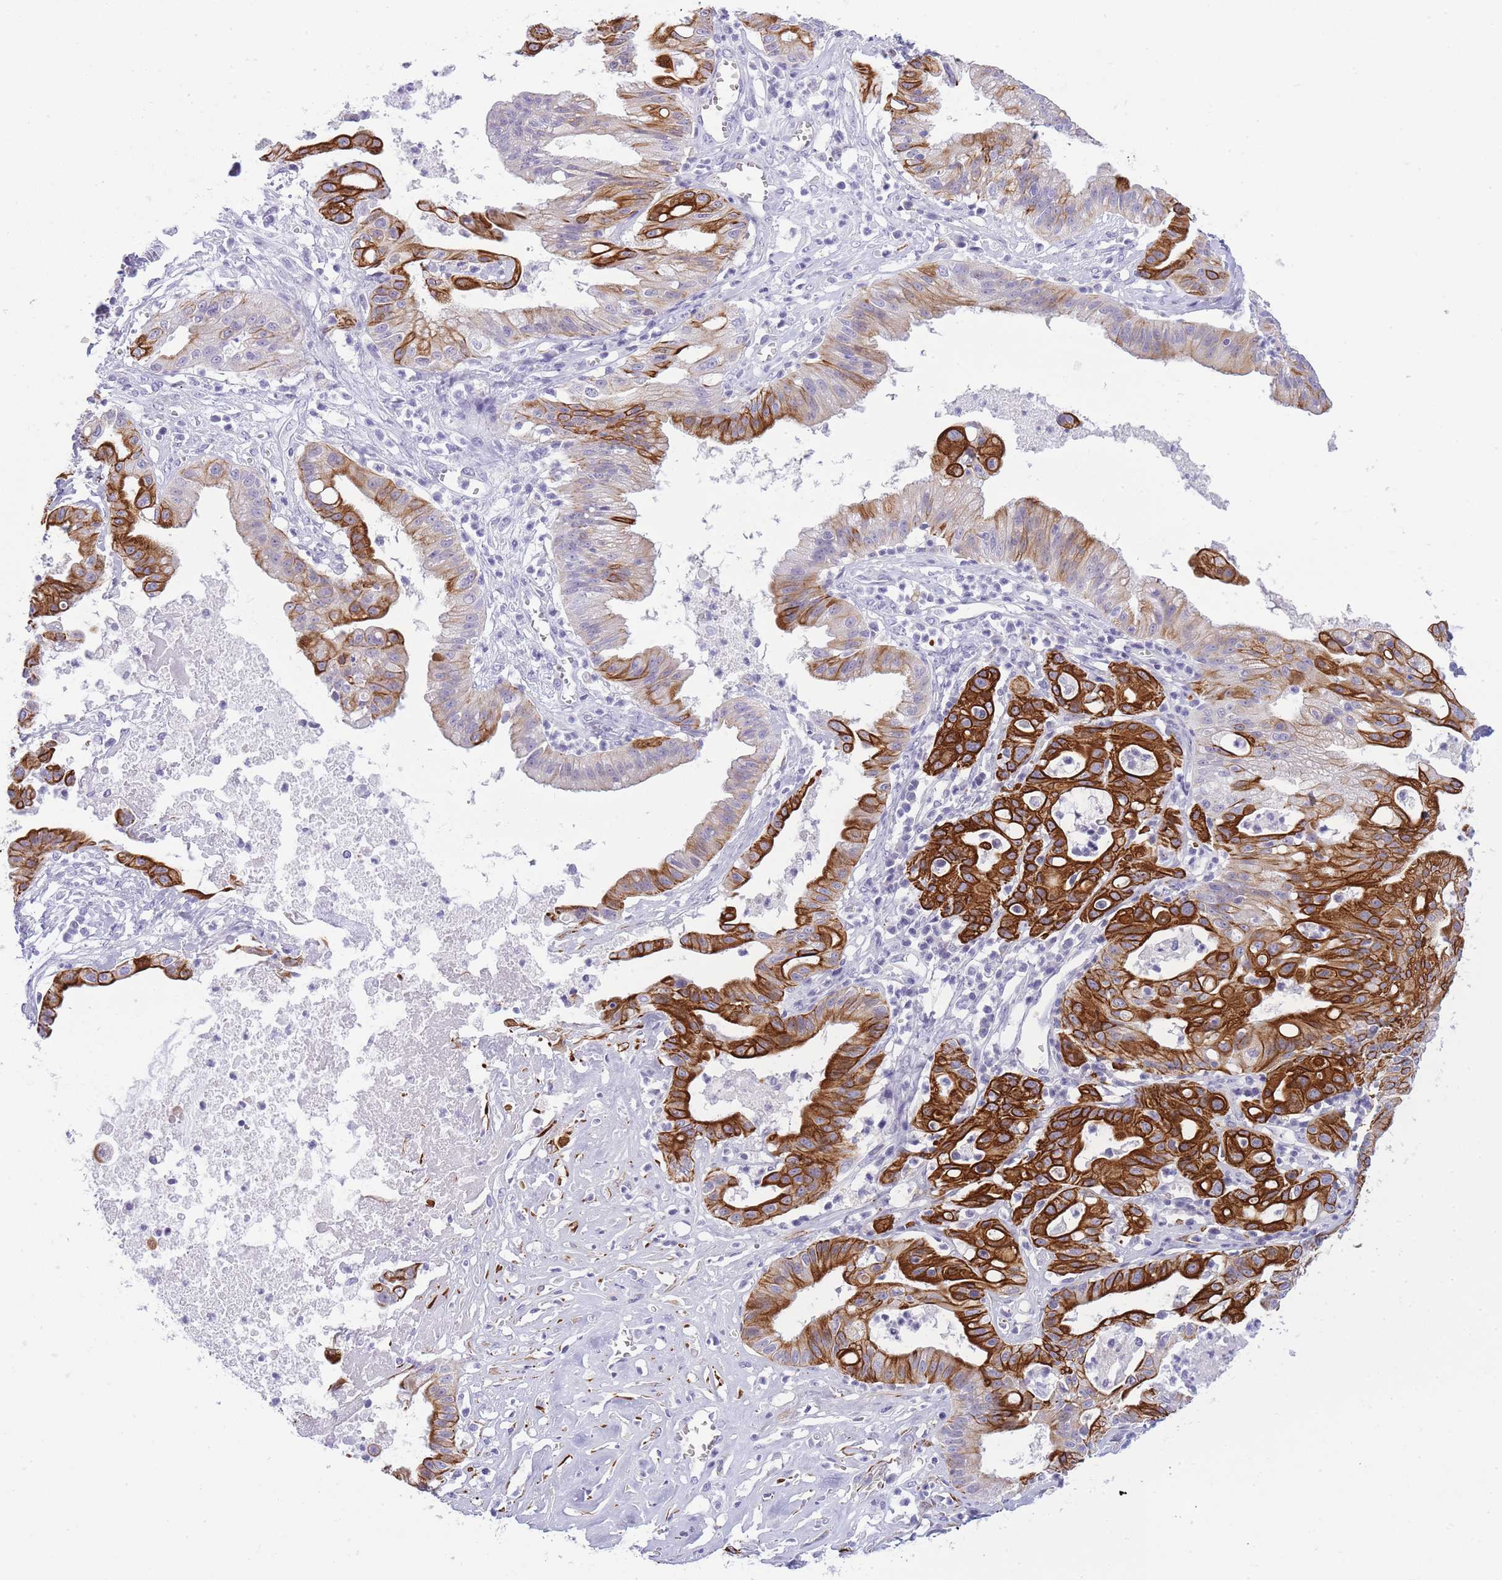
{"staining": {"intensity": "strong", "quantity": "25%-75%", "location": "cytoplasmic/membranous"}, "tissue": "ovarian cancer", "cell_type": "Tumor cells", "image_type": "cancer", "snomed": [{"axis": "morphology", "description": "Cystadenocarcinoma, mucinous, NOS"}, {"axis": "topography", "description": "Ovary"}], "caption": "The photomicrograph reveals staining of ovarian cancer (mucinous cystadenocarcinoma), revealing strong cytoplasmic/membranous protein staining (brown color) within tumor cells. (brown staining indicates protein expression, while blue staining denotes nuclei).", "gene": "RADX", "patient": {"sex": "female", "age": 70}}